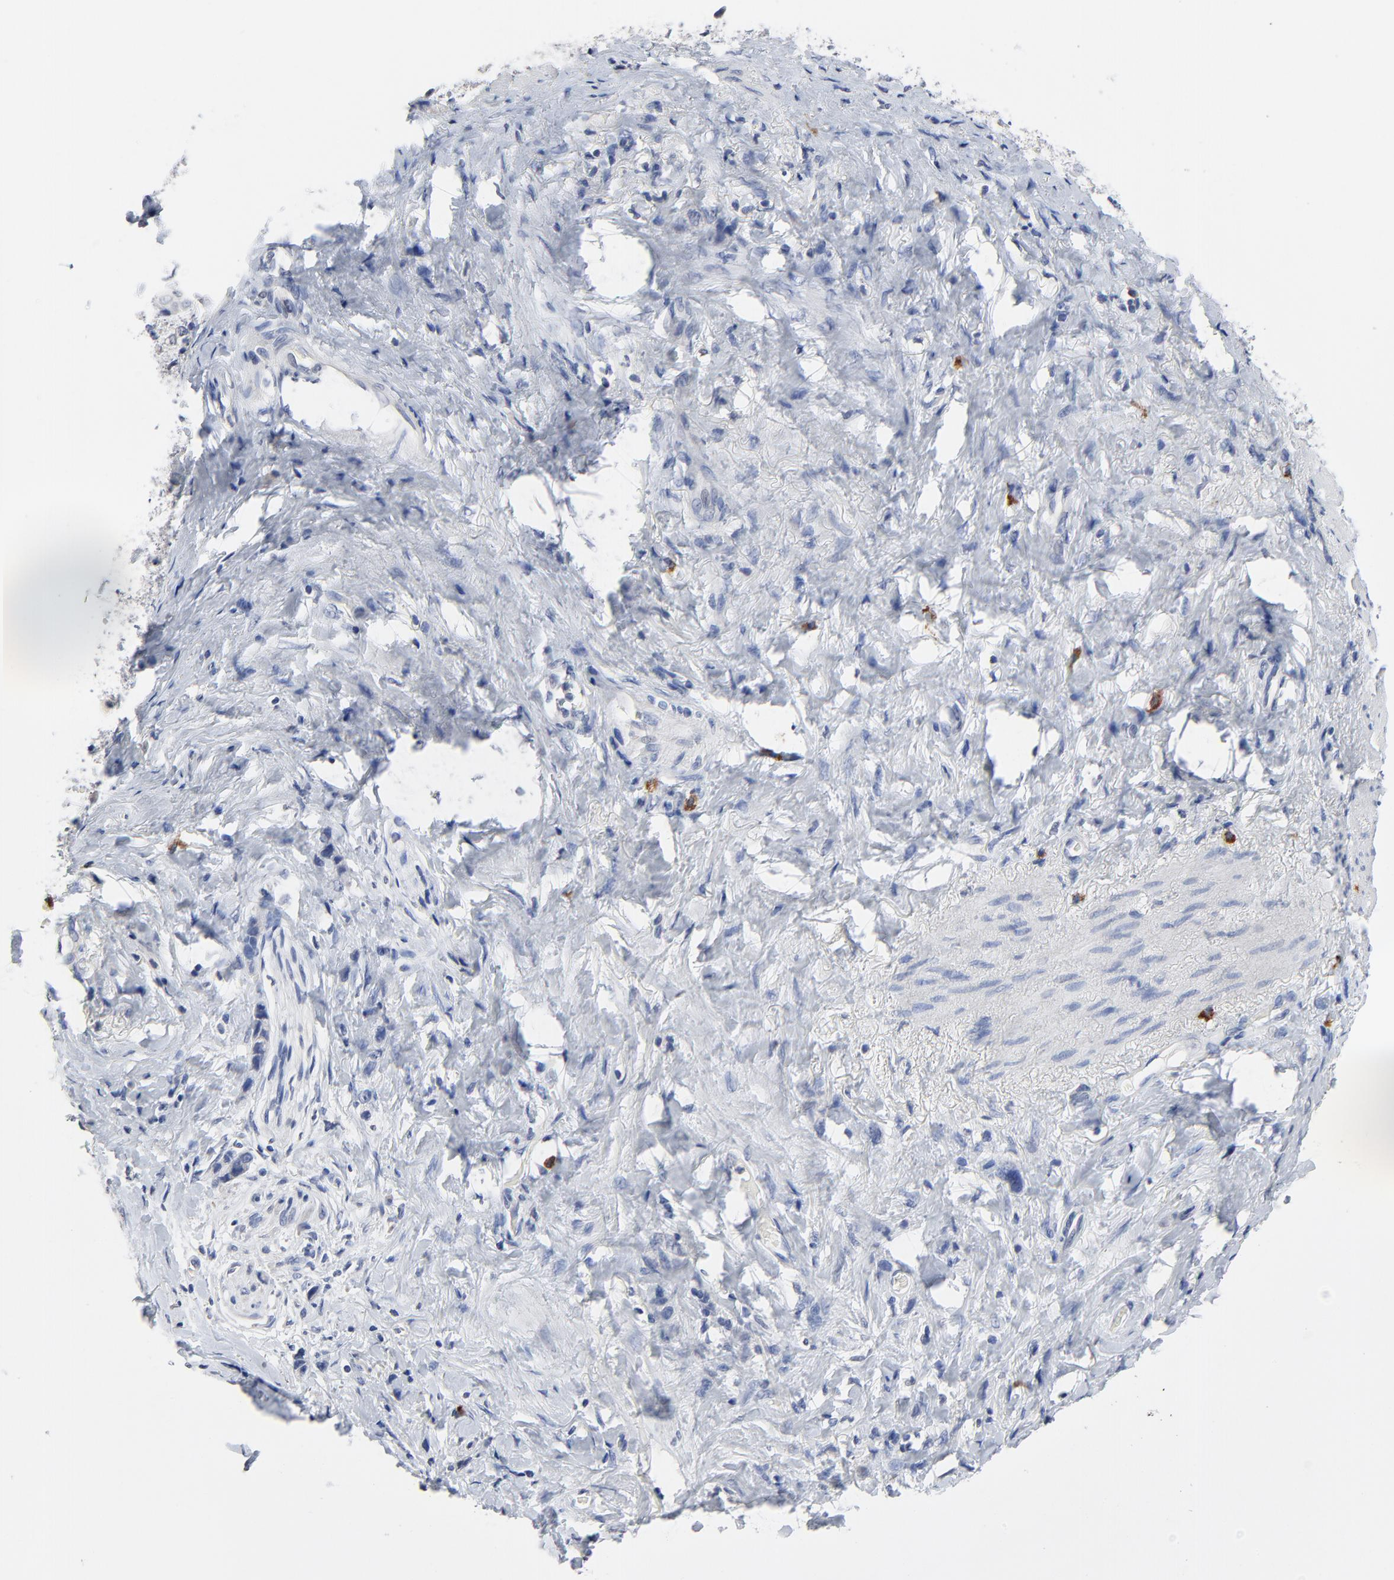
{"staining": {"intensity": "negative", "quantity": "none", "location": "none"}, "tissue": "stomach cancer", "cell_type": "Tumor cells", "image_type": "cancer", "snomed": [{"axis": "morphology", "description": "Normal tissue, NOS"}, {"axis": "morphology", "description": "Adenocarcinoma, NOS"}, {"axis": "morphology", "description": "Adenocarcinoma, High grade"}, {"axis": "topography", "description": "Stomach, upper"}, {"axis": "topography", "description": "Stomach"}], "caption": "Immunohistochemistry histopathology image of neoplastic tissue: stomach adenocarcinoma stained with DAB reveals no significant protein positivity in tumor cells.", "gene": "FBXL5", "patient": {"sex": "female", "age": 65}}